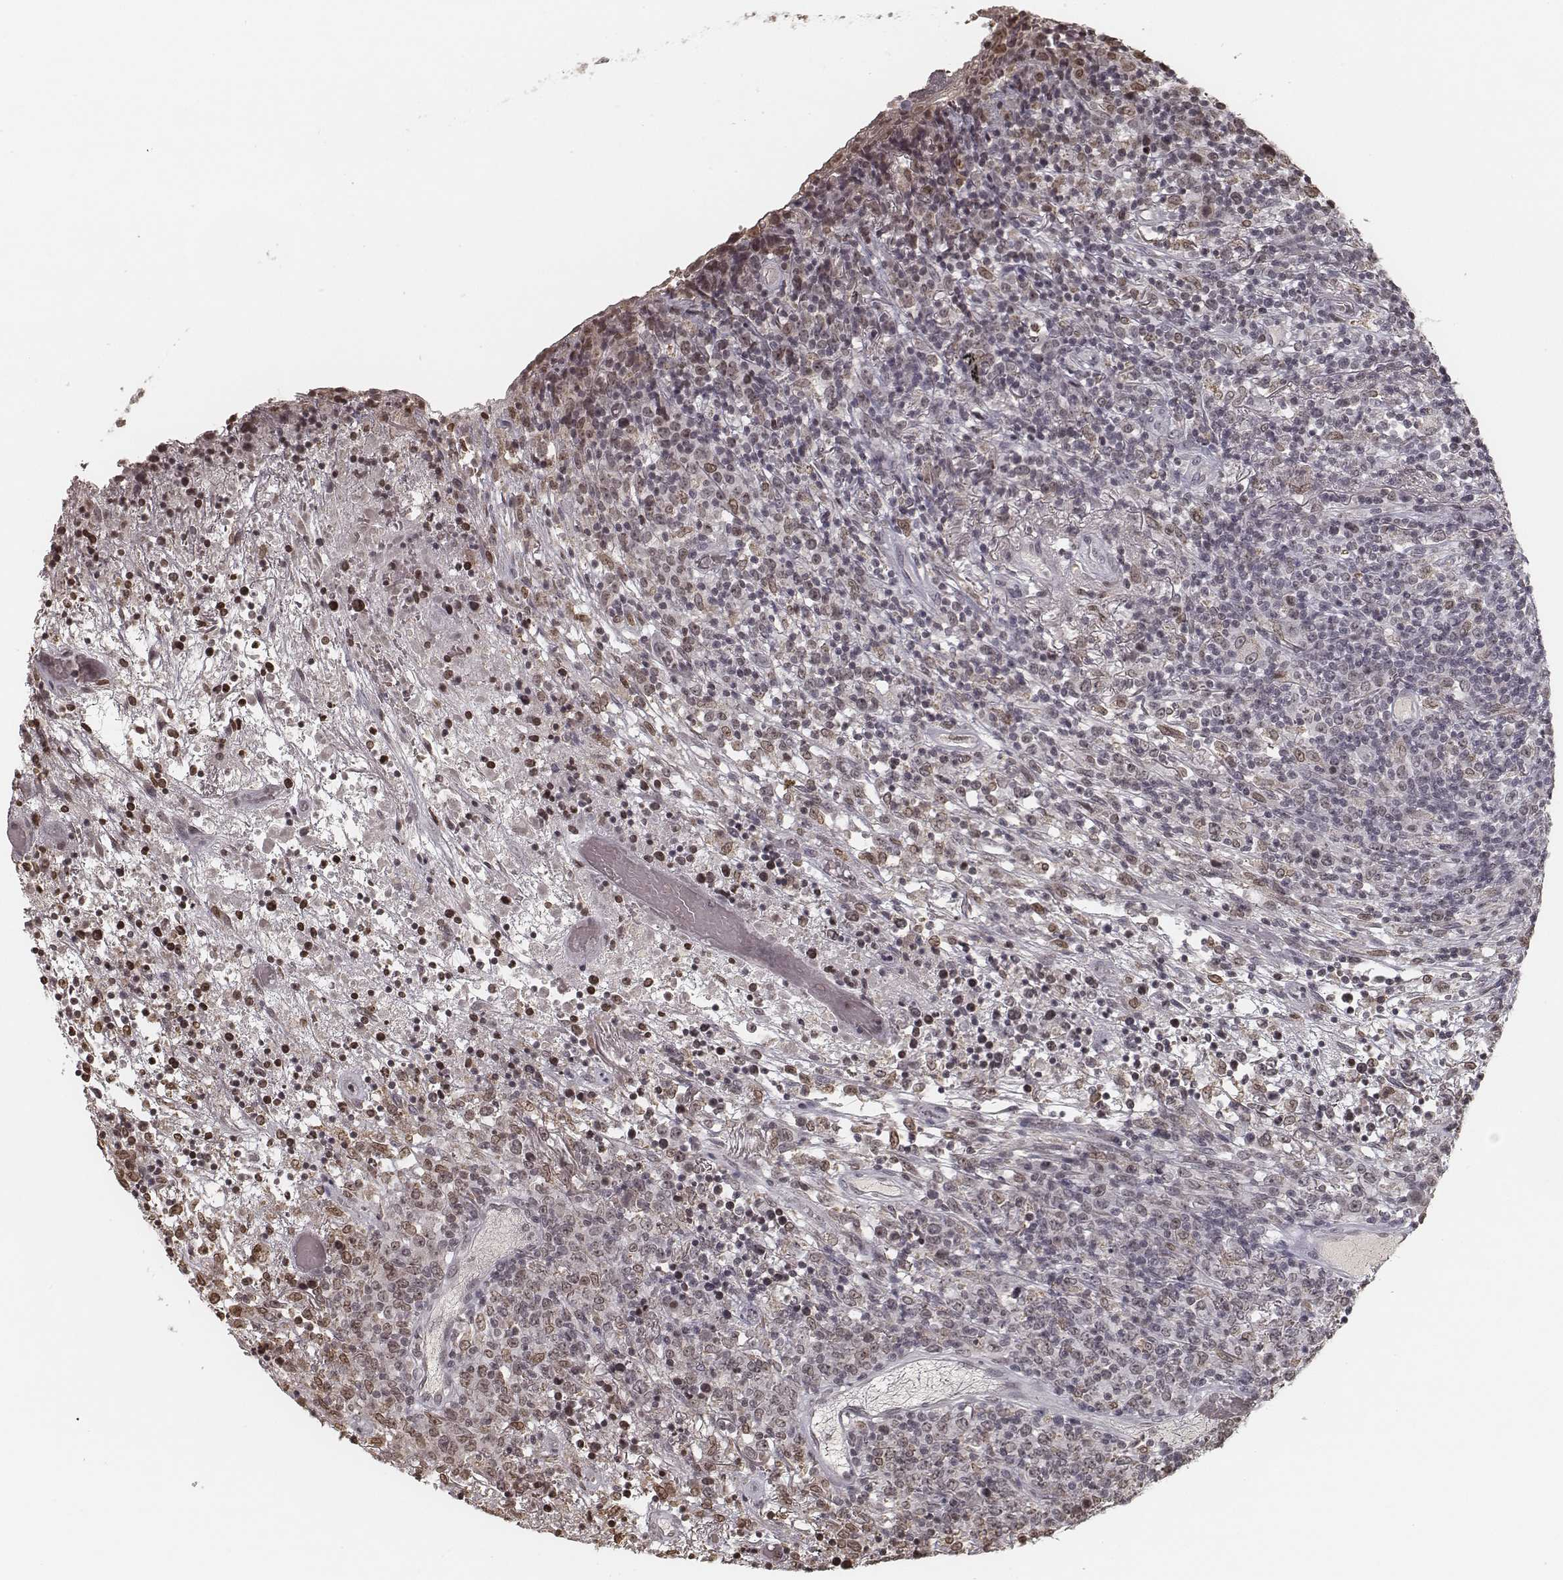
{"staining": {"intensity": "moderate", "quantity": "25%-75%", "location": "nuclear"}, "tissue": "lymphoma", "cell_type": "Tumor cells", "image_type": "cancer", "snomed": [{"axis": "morphology", "description": "Malignant lymphoma, non-Hodgkin's type, High grade"}, {"axis": "topography", "description": "Lung"}], "caption": "High-magnification brightfield microscopy of malignant lymphoma, non-Hodgkin's type (high-grade) stained with DAB (3,3'-diaminobenzidine) (brown) and counterstained with hematoxylin (blue). tumor cells exhibit moderate nuclear expression is seen in approximately25%-75% of cells.", "gene": "HMGA2", "patient": {"sex": "male", "age": 79}}